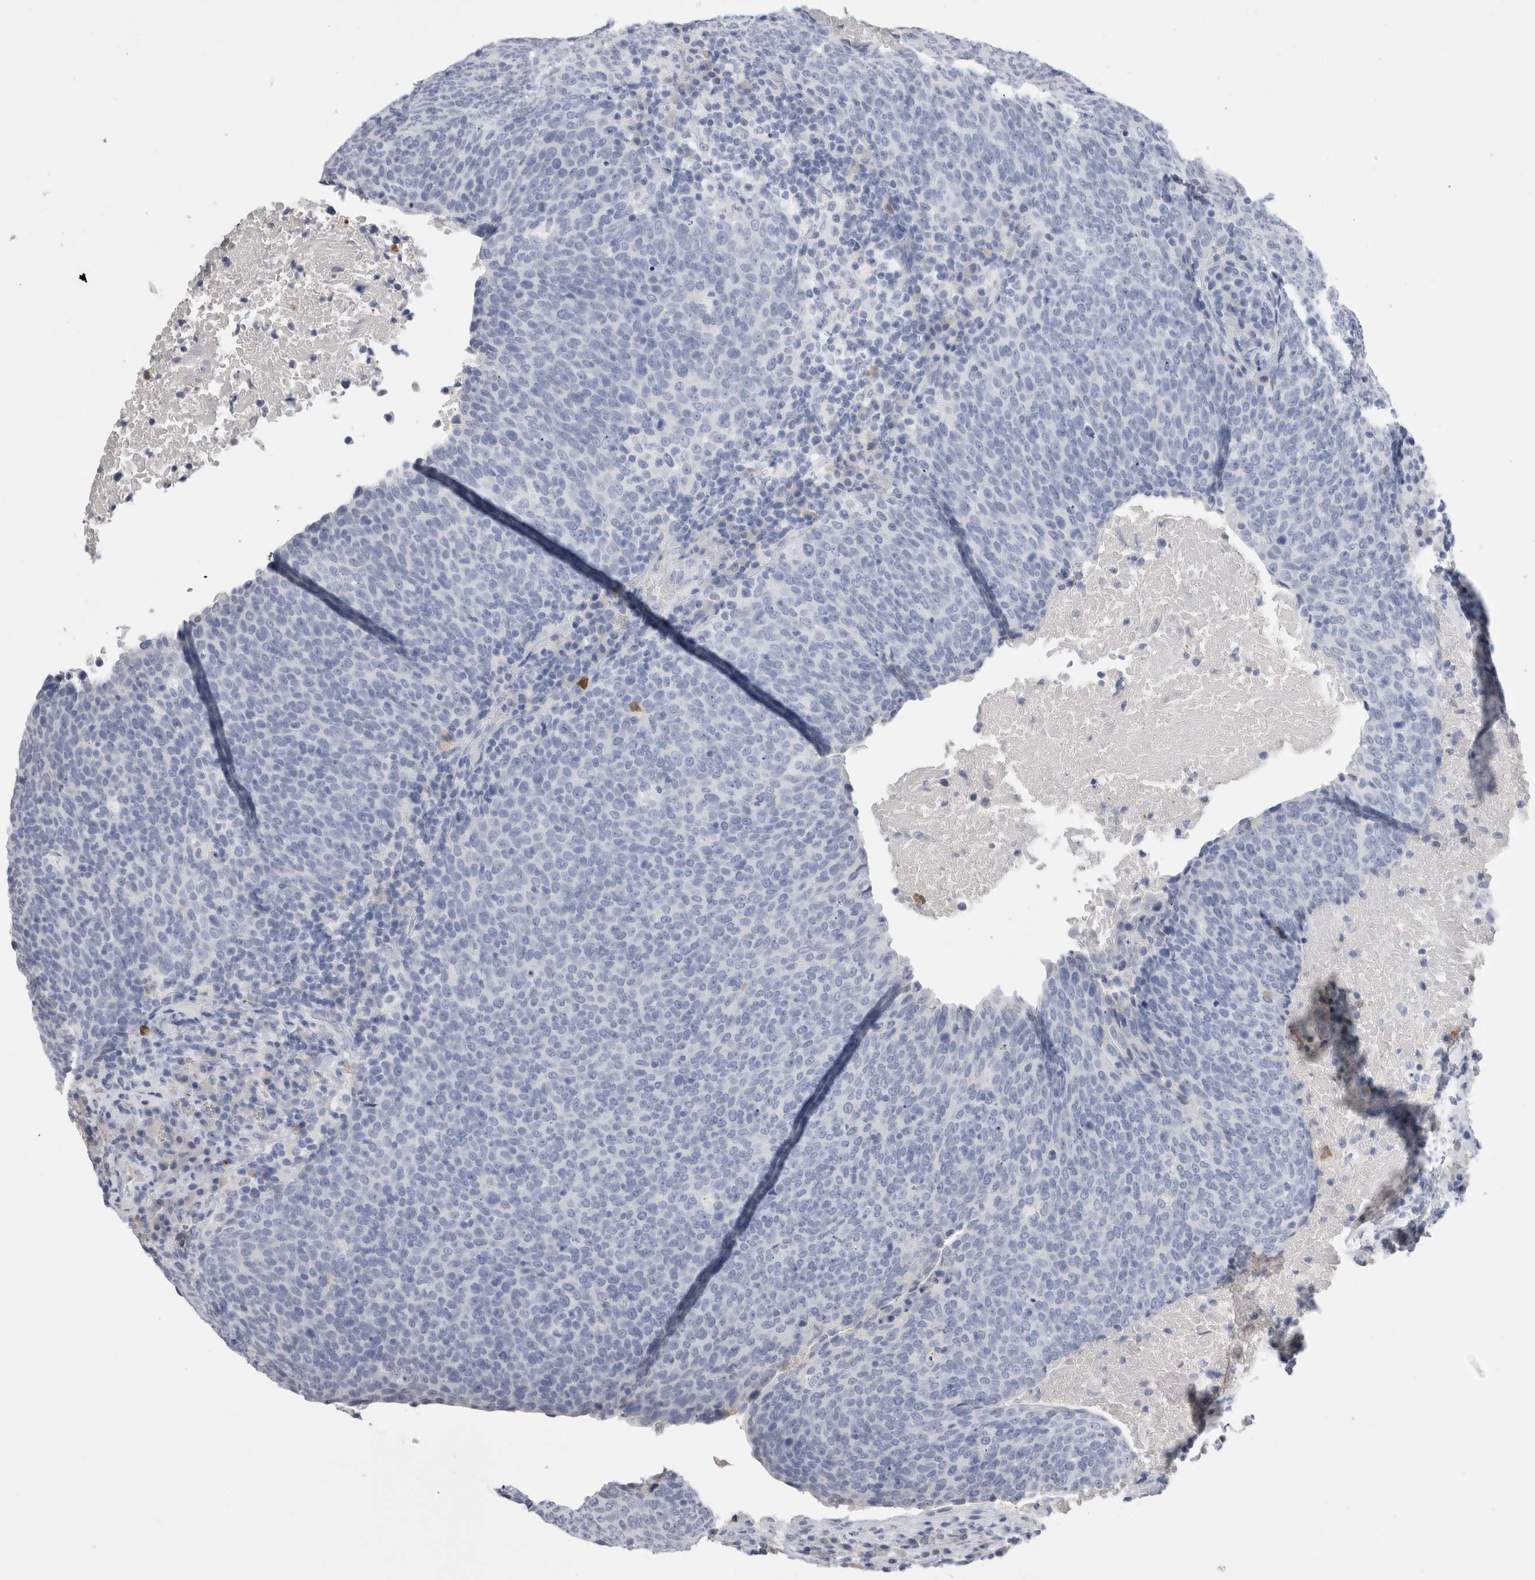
{"staining": {"intensity": "negative", "quantity": "none", "location": "none"}, "tissue": "head and neck cancer", "cell_type": "Tumor cells", "image_type": "cancer", "snomed": [{"axis": "morphology", "description": "Squamous cell carcinoma, NOS"}, {"axis": "morphology", "description": "Squamous cell carcinoma, metastatic, NOS"}, {"axis": "topography", "description": "Lymph node"}, {"axis": "topography", "description": "Head-Neck"}], "caption": "Immunohistochemical staining of human head and neck squamous cell carcinoma displays no significant expression in tumor cells. The staining is performed using DAB (3,3'-diaminobenzidine) brown chromogen with nuclei counter-stained in using hematoxylin.", "gene": "S100A12", "patient": {"sex": "male", "age": 62}}